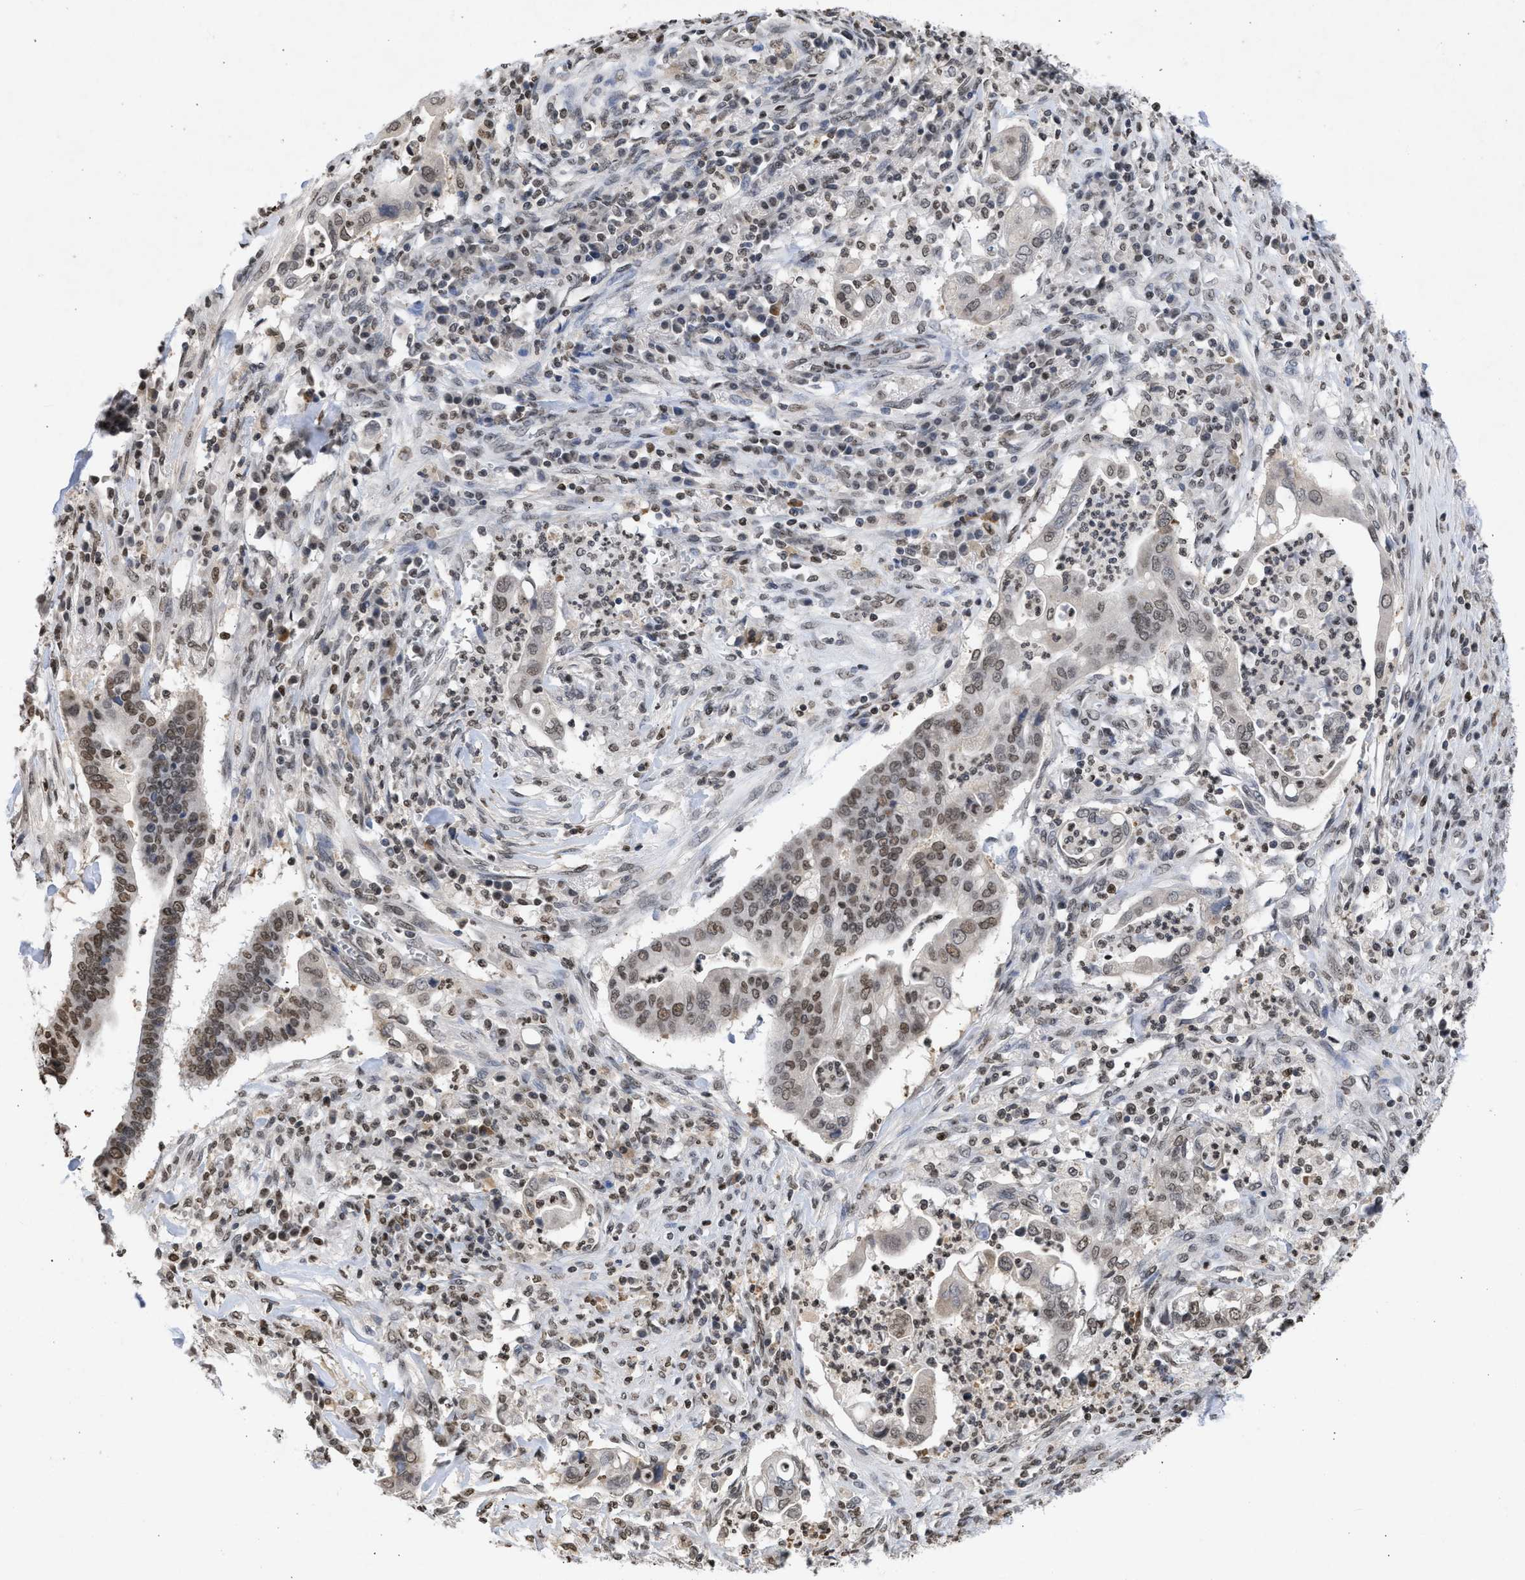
{"staining": {"intensity": "moderate", "quantity": ">75%", "location": "nuclear"}, "tissue": "cervical cancer", "cell_type": "Tumor cells", "image_type": "cancer", "snomed": [{"axis": "morphology", "description": "Adenocarcinoma, NOS"}, {"axis": "topography", "description": "Cervix"}], "caption": "This image reveals adenocarcinoma (cervical) stained with IHC to label a protein in brown. The nuclear of tumor cells show moderate positivity for the protein. Nuclei are counter-stained blue.", "gene": "NUP35", "patient": {"sex": "female", "age": 44}}